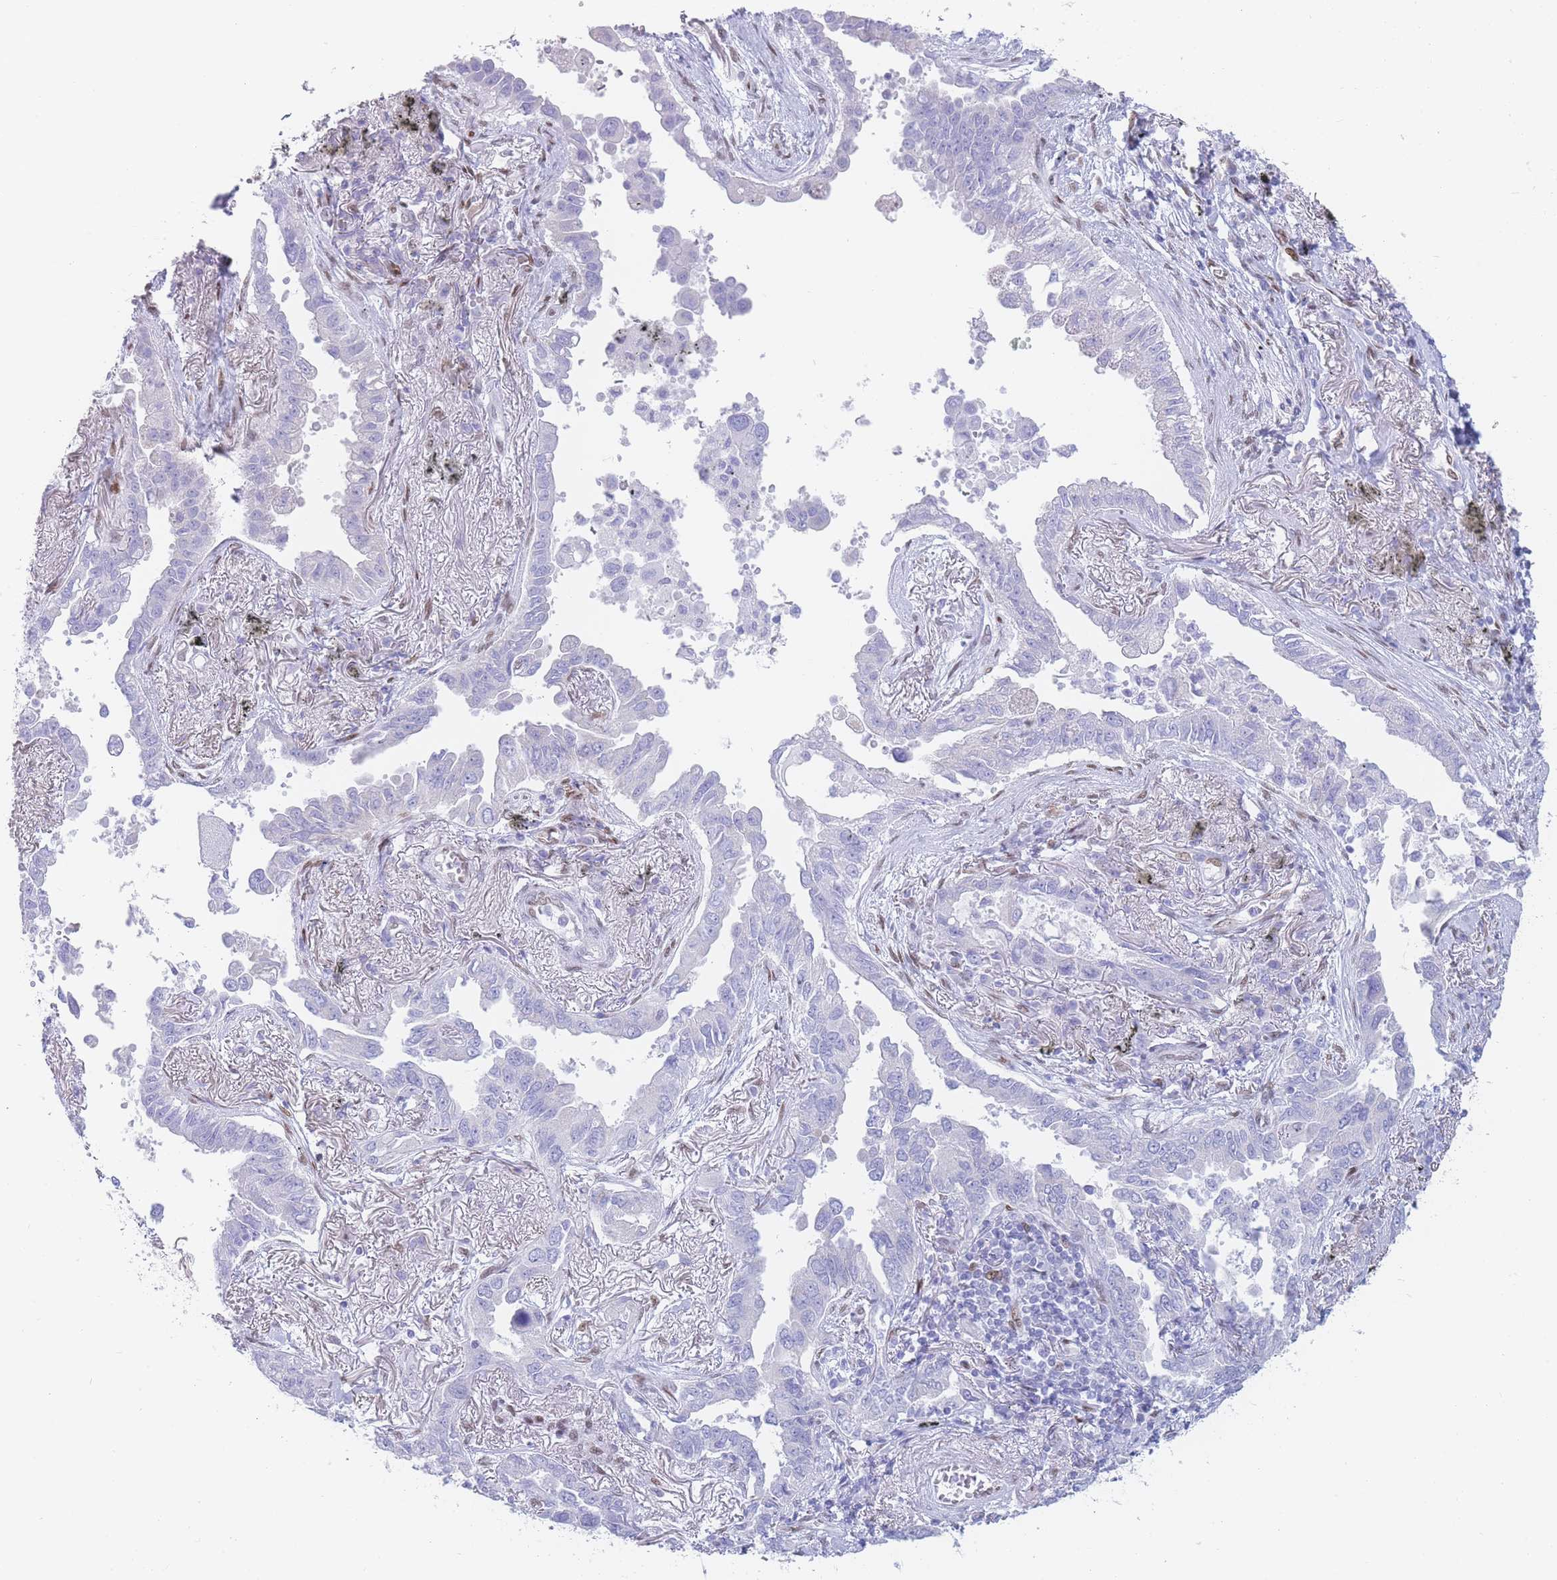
{"staining": {"intensity": "negative", "quantity": "none", "location": "none"}, "tissue": "lung cancer", "cell_type": "Tumor cells", "image_type": "cancer", "snomed": [{"axis": "morphology", "description": "Adenocarcinoma, NOS"}, {"axis": "topography", "description": "Lung"}], "caption": "Tumor cells show no significant protein staining in lung cancer.", "gene": "PSMB5", "patient": {"sex": "male", "age": 67}}